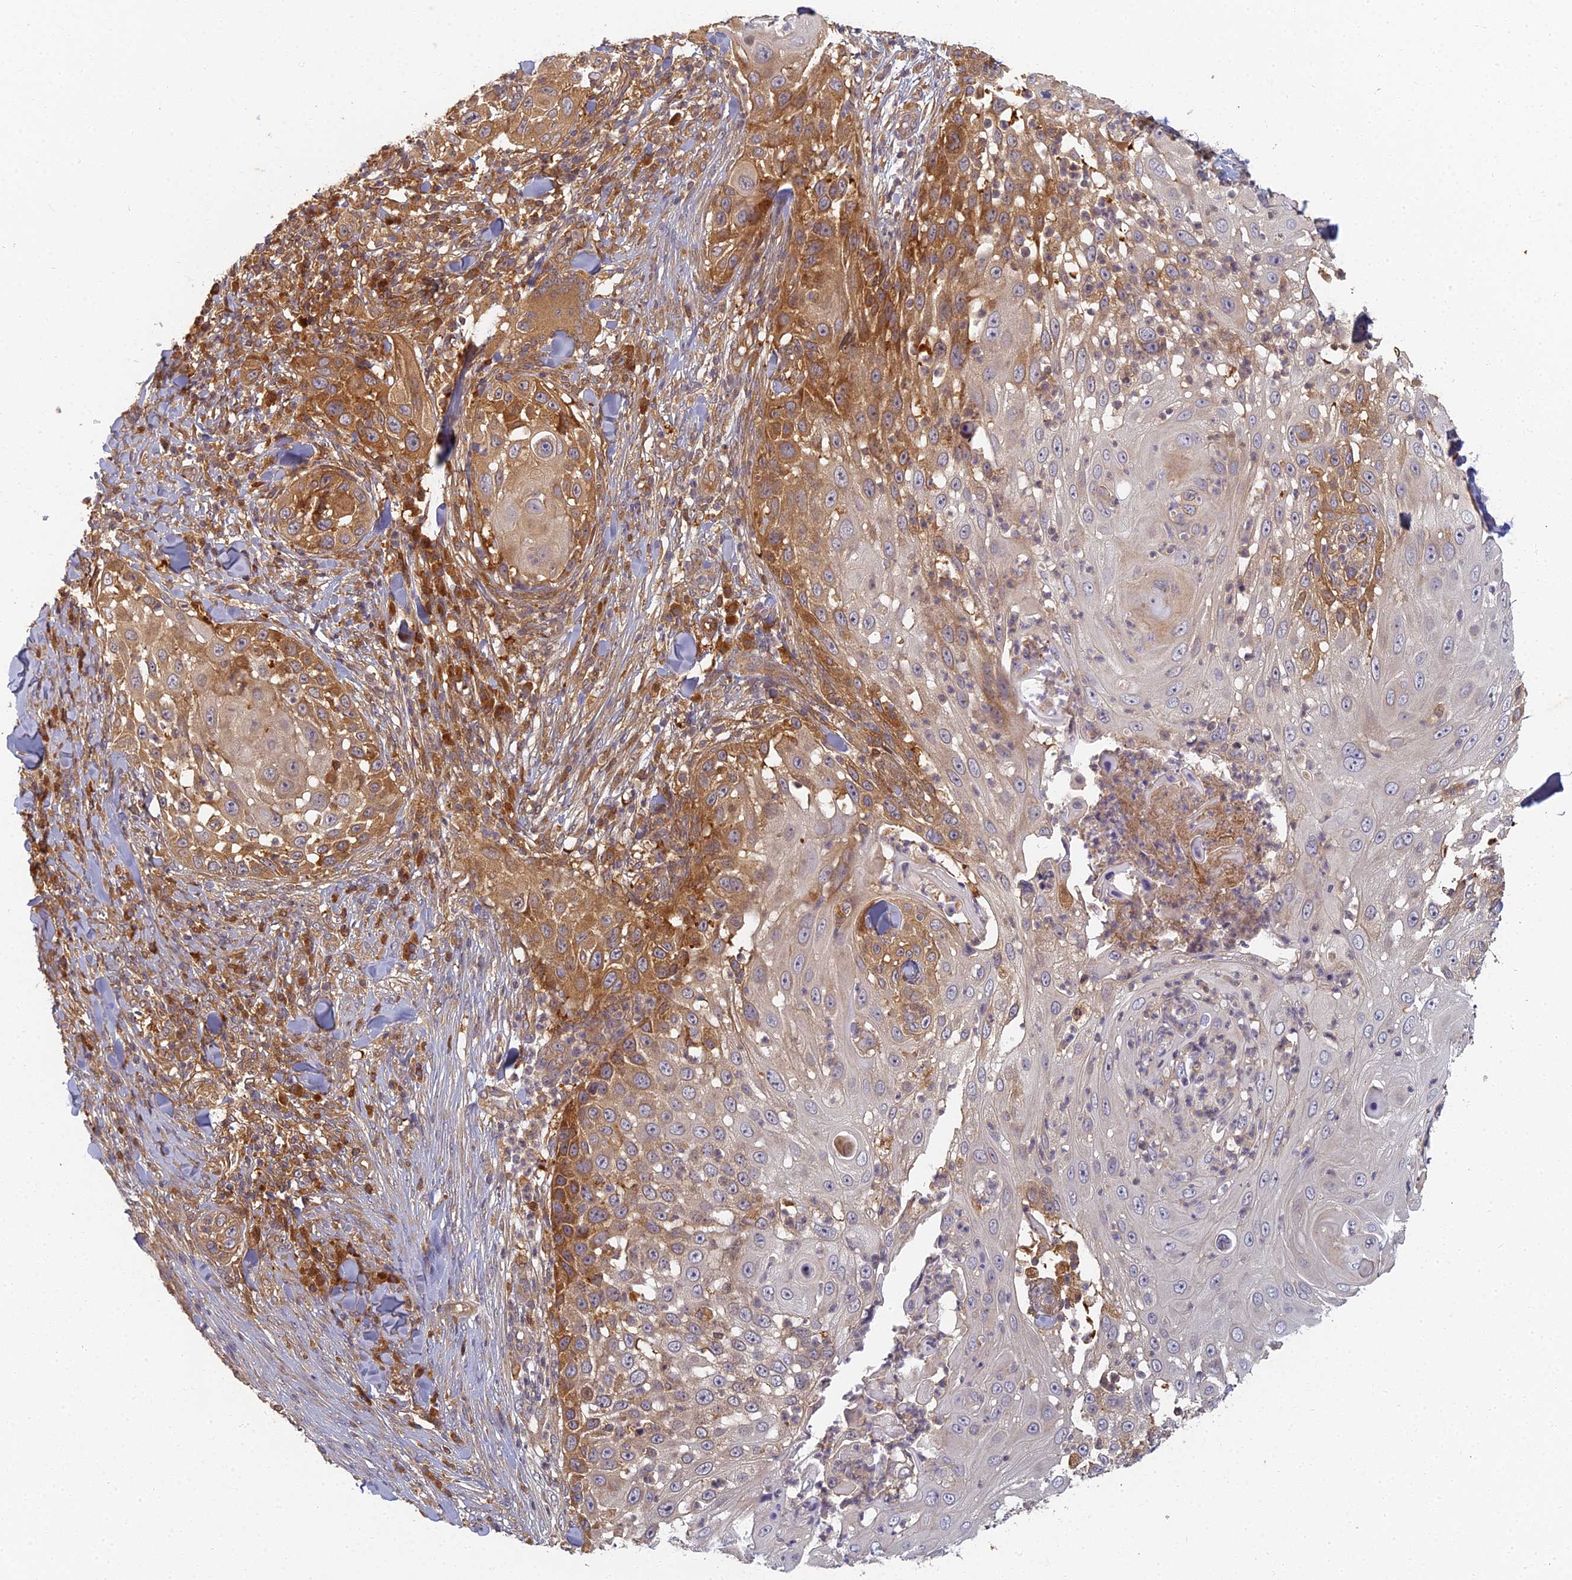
{"staining": {"intensity": "moderate", "quantity": "<25%", "location": "cytoplasmic/membranous"}, "tissue": "skin cancer", "cell_type": "Tumor cells", "image_type": "cancer", "snomed": [{"axis": "morphology", "description": "Squamous cell carcinoma, NOS"}, {"axis": "topography", "description": "Skin"}], "caption": "Immunohistochemical staining of human skin cancer shows low levels of moderate cytoplasmic/membranous protein positivity in about <25% of tumor cells.", "gene": "INO80D", "patient": {"sex": "female", "age": 44}}